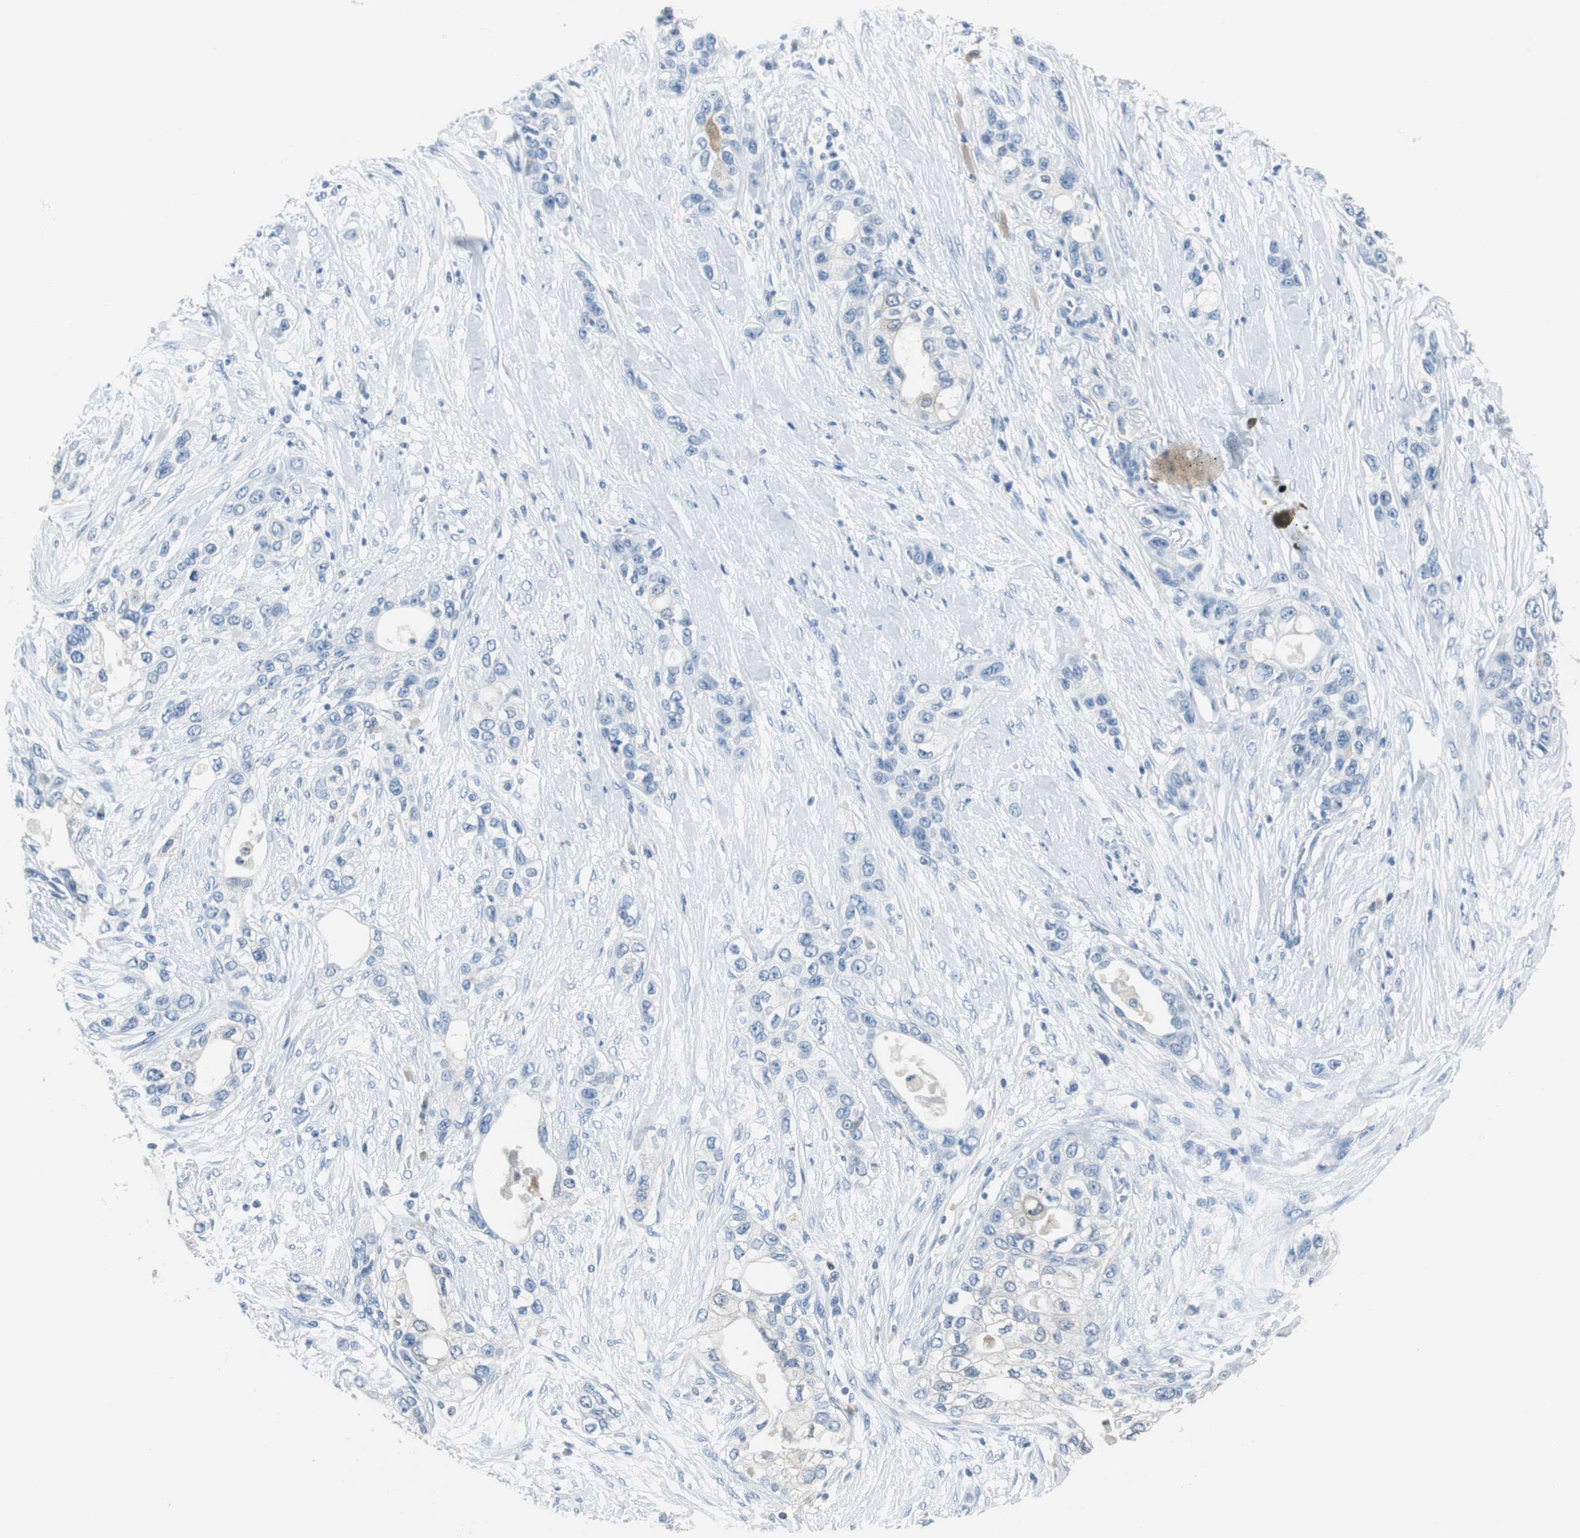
{"staining": {"intensity": "negative", "quantity": "none", "location": "none"}, "tissue": "pancreatic cancer", "cell_type": "Tumor cells", "image_type": "cancer", "snomed": [{"axis": "morphology", "description": "Adenocarcinoma, NOS"}, {"axis": "topography", "description": "Pancreas"}], "caption": "IHC histopathology image of pancreatic adenocarcinoma stained for a protein (brown), which shows no positivity in tumor cells.", "gene": "FBP1", "patient": {"sex": "female", "age": 70}}